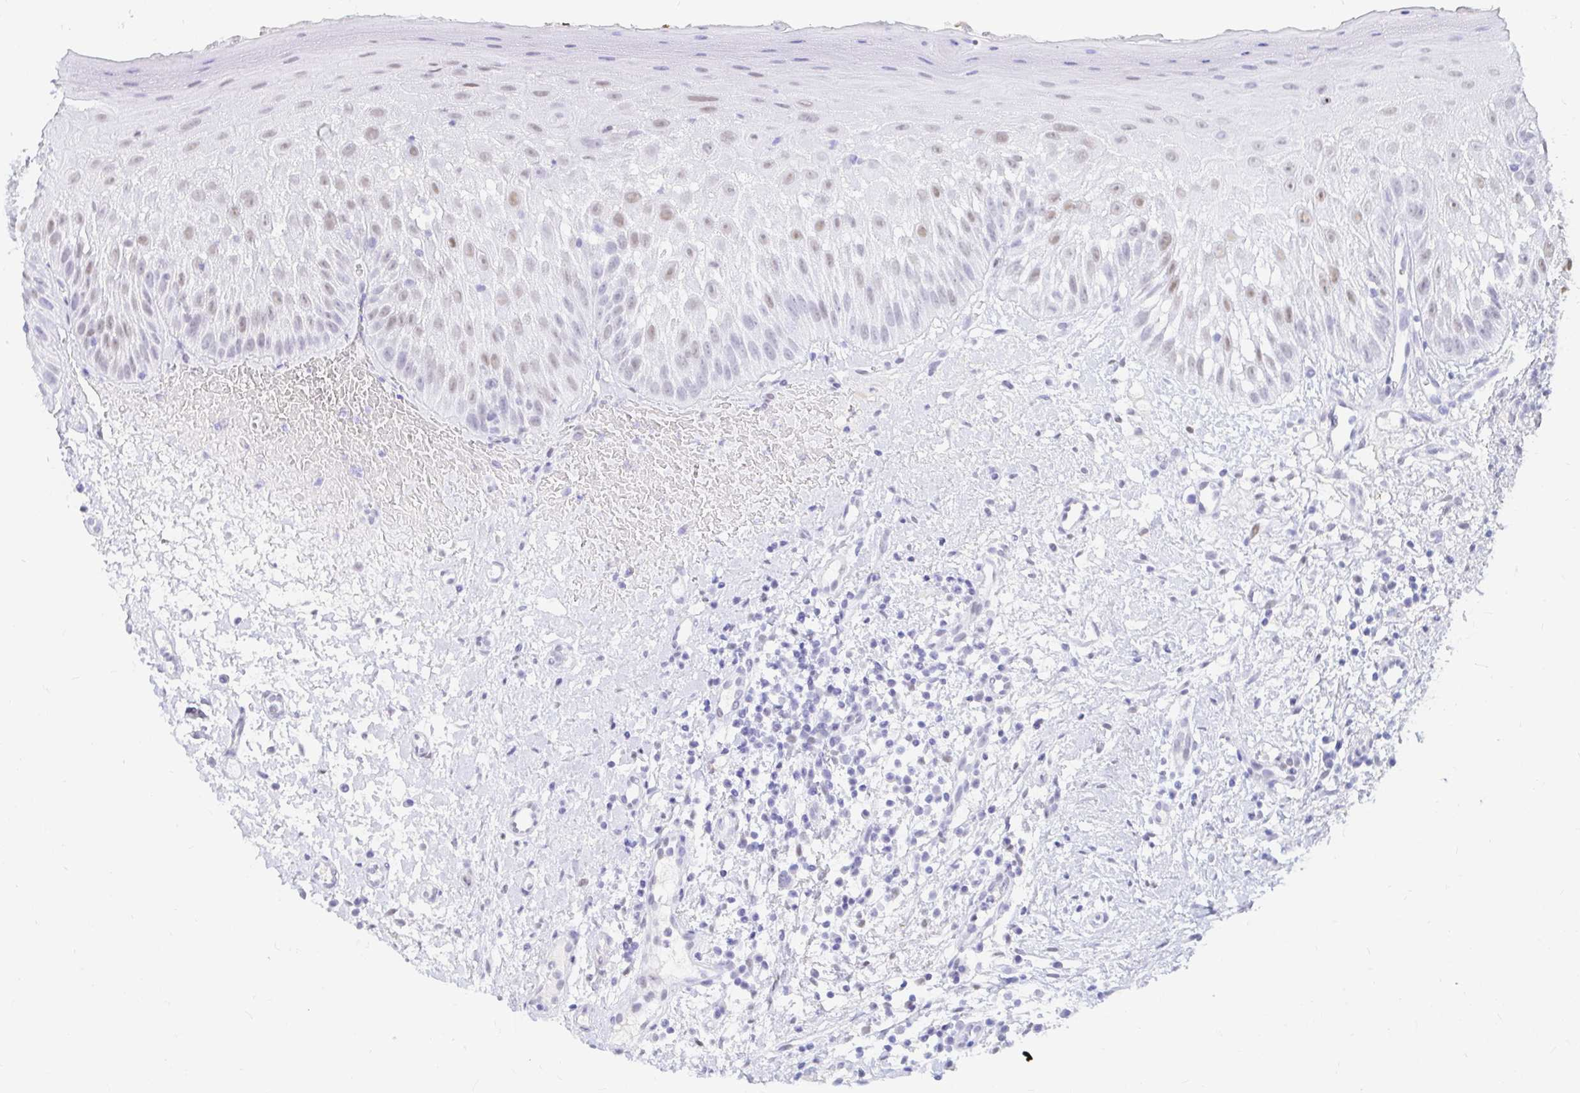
{"staining": {"intensity": "weak", "quantity": "25%-75%", "location": "nuclear"}, "tissue": "oral mucosa", "cell_type": "Squamous epithelial cells", "image_type": "normal", "snomed": [{"axis": "morphology", "description": "Normal tissue, NOS"}, {"axis": "topography", "description": "Oral tissue"}, {"axis": "topography", "description": "Tounge, NOS"}], "caption": "This image demonstrates immunohistochemistry (IHC) staining of unremarkable human oral mucosa, with low weak nuclear positivity in approximately 25%-75% of squamous epithelial cells.", "gene": "OR6T1", "patient": {"sex": "male", "age": 83}}